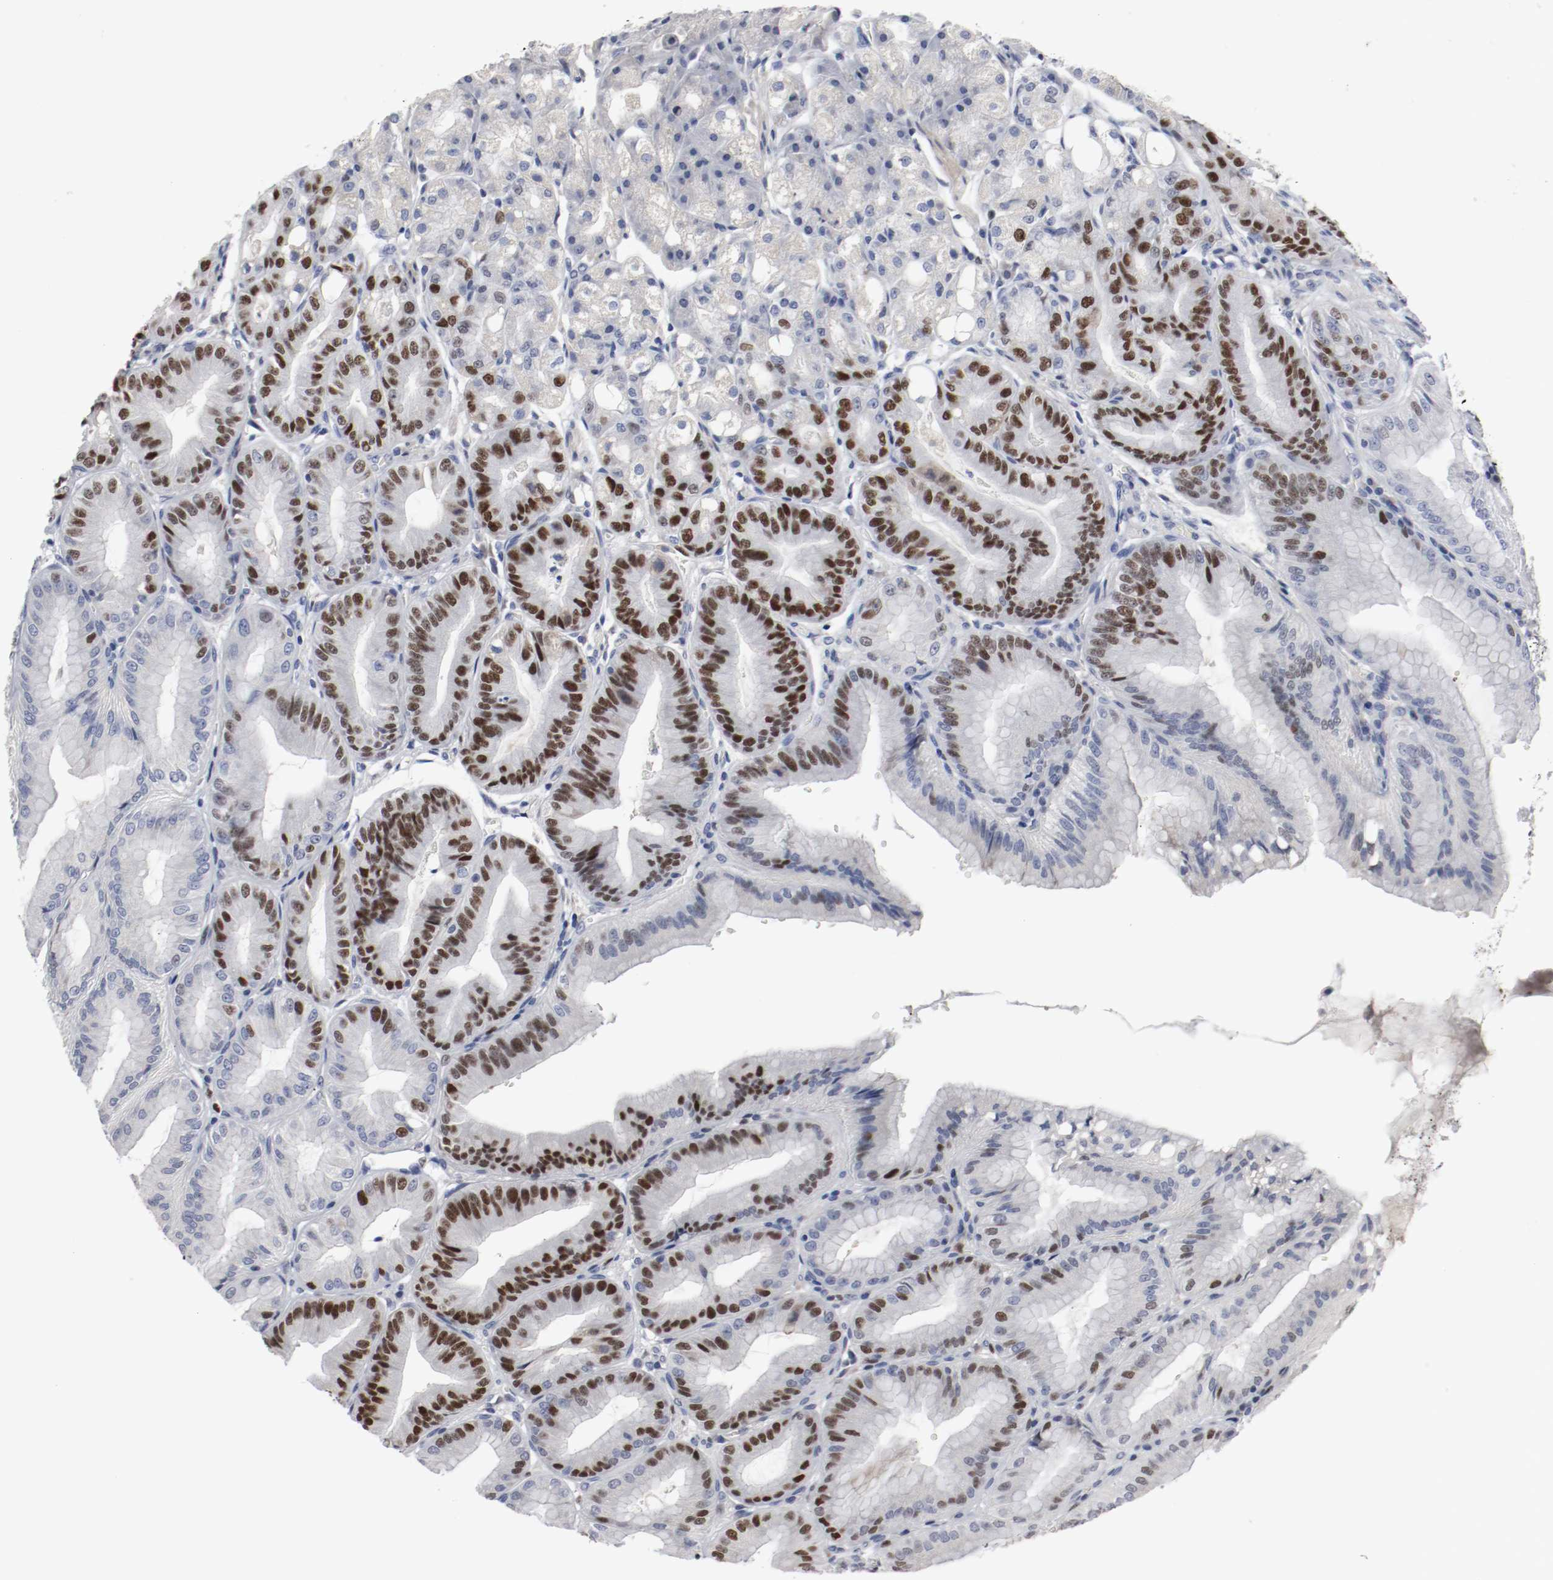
{"staining": {"intensity": "strong", "quantity": "25%-75%", "location": "nuclear"}, "tissue": "stomach", "cell_type": "Glandular cells", "image_type": "normal", "snomed": [{"axis": "morphology", "description": "Normal tissue, NOS"}, {"axis": "topography", "description": "Stomach, lower"}], "caption": "An image of stomach stained for a protein shows strong nuclear brown staining in glandular cells. (Brightfield microscopy of DAB IHC at high magnification).", "gene": "MCM6", "patient": {"sex": "male", "age": 71}}